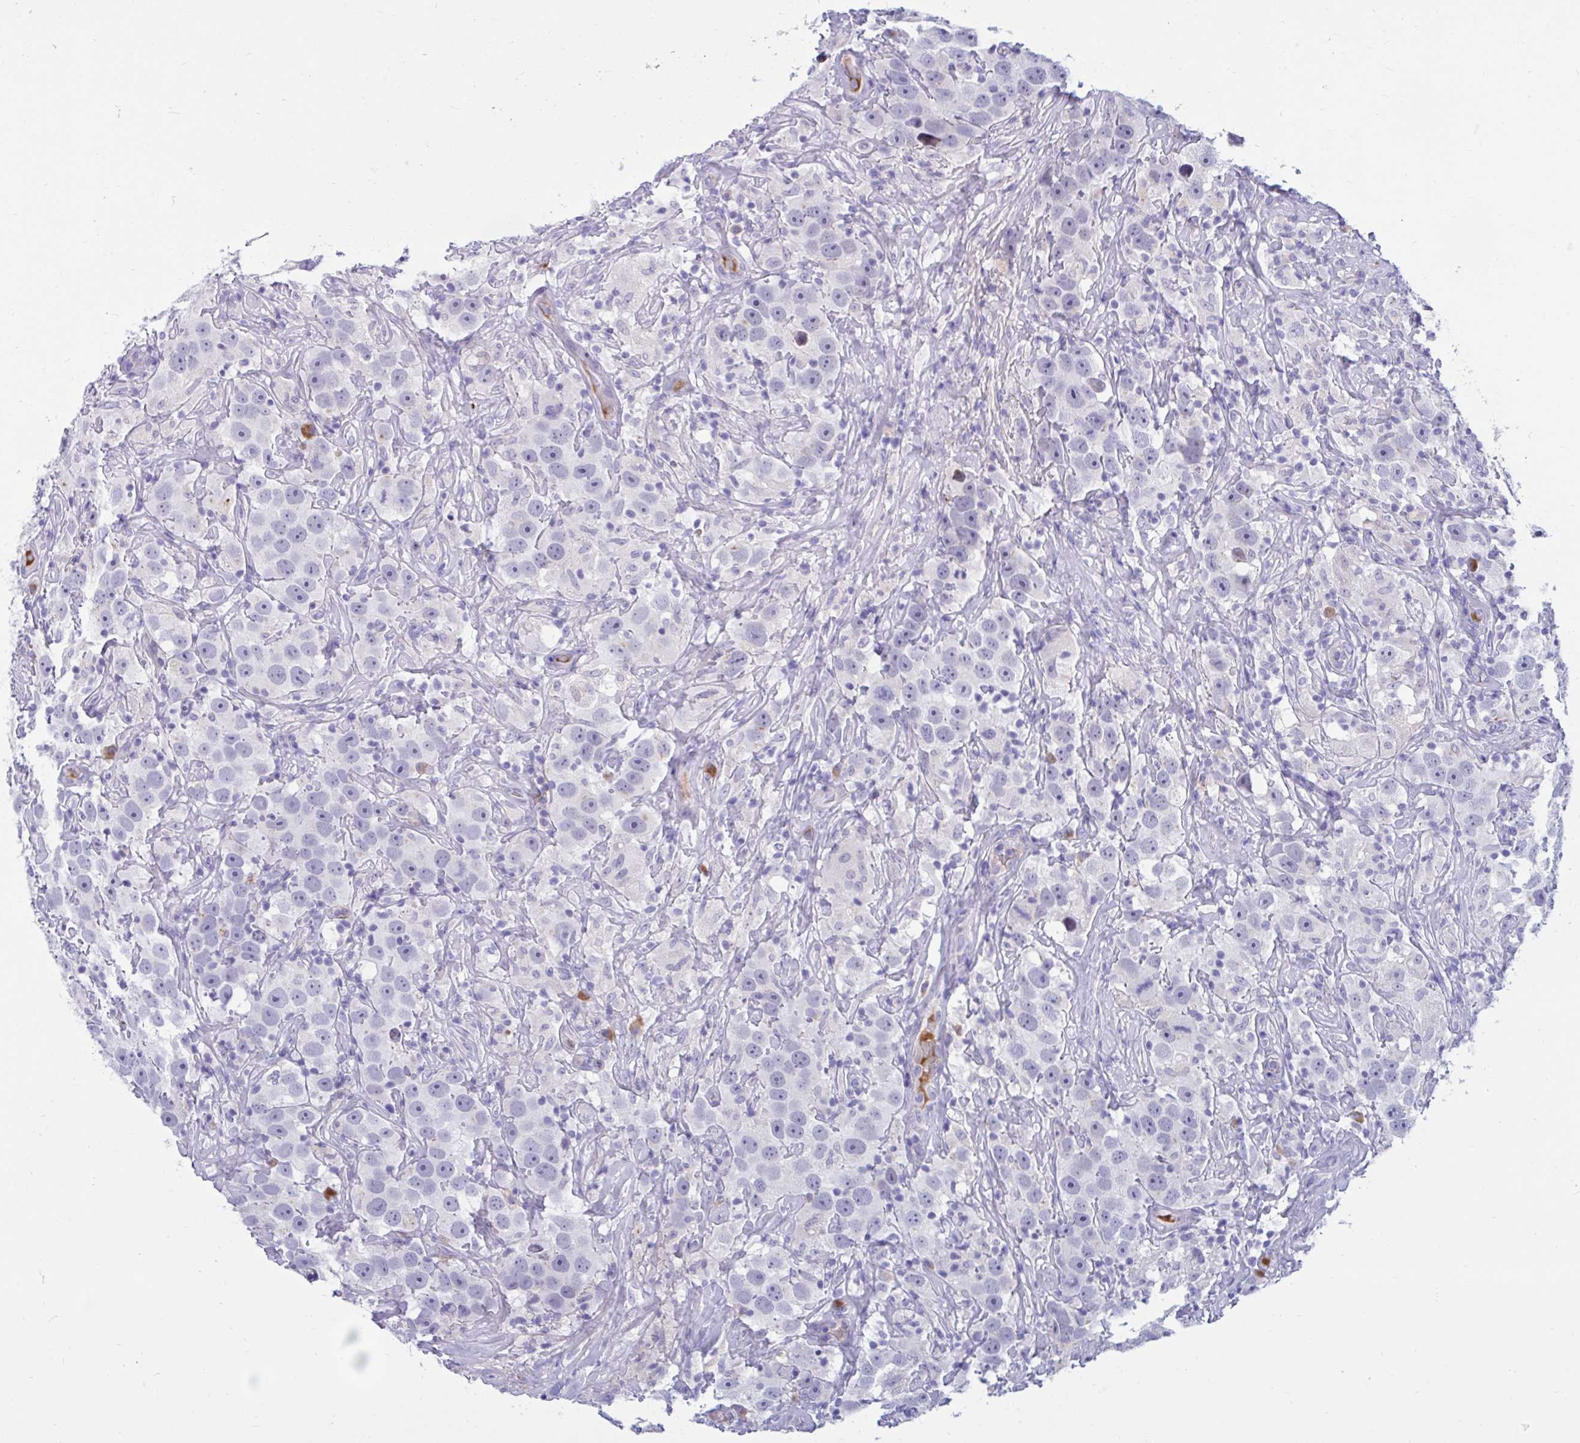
{"staining": {"intensity": "negative", "quantity": "none", "location": "none"}, "tissue": "testis cancer", "cell_type": "Tumor cells", "image_type": "cancer", "snomed": [{"axis": "morphology", "description": "Seminoma, NOS"}, {"axis": "topography", "description": "Testis"}], "caption": "This is an immunohistochemistry histopathology image of testis cancer. There is no positivity in tumor cells.", "gene": "FAM219B", "patient": {"sex": "male", "age": 49}}